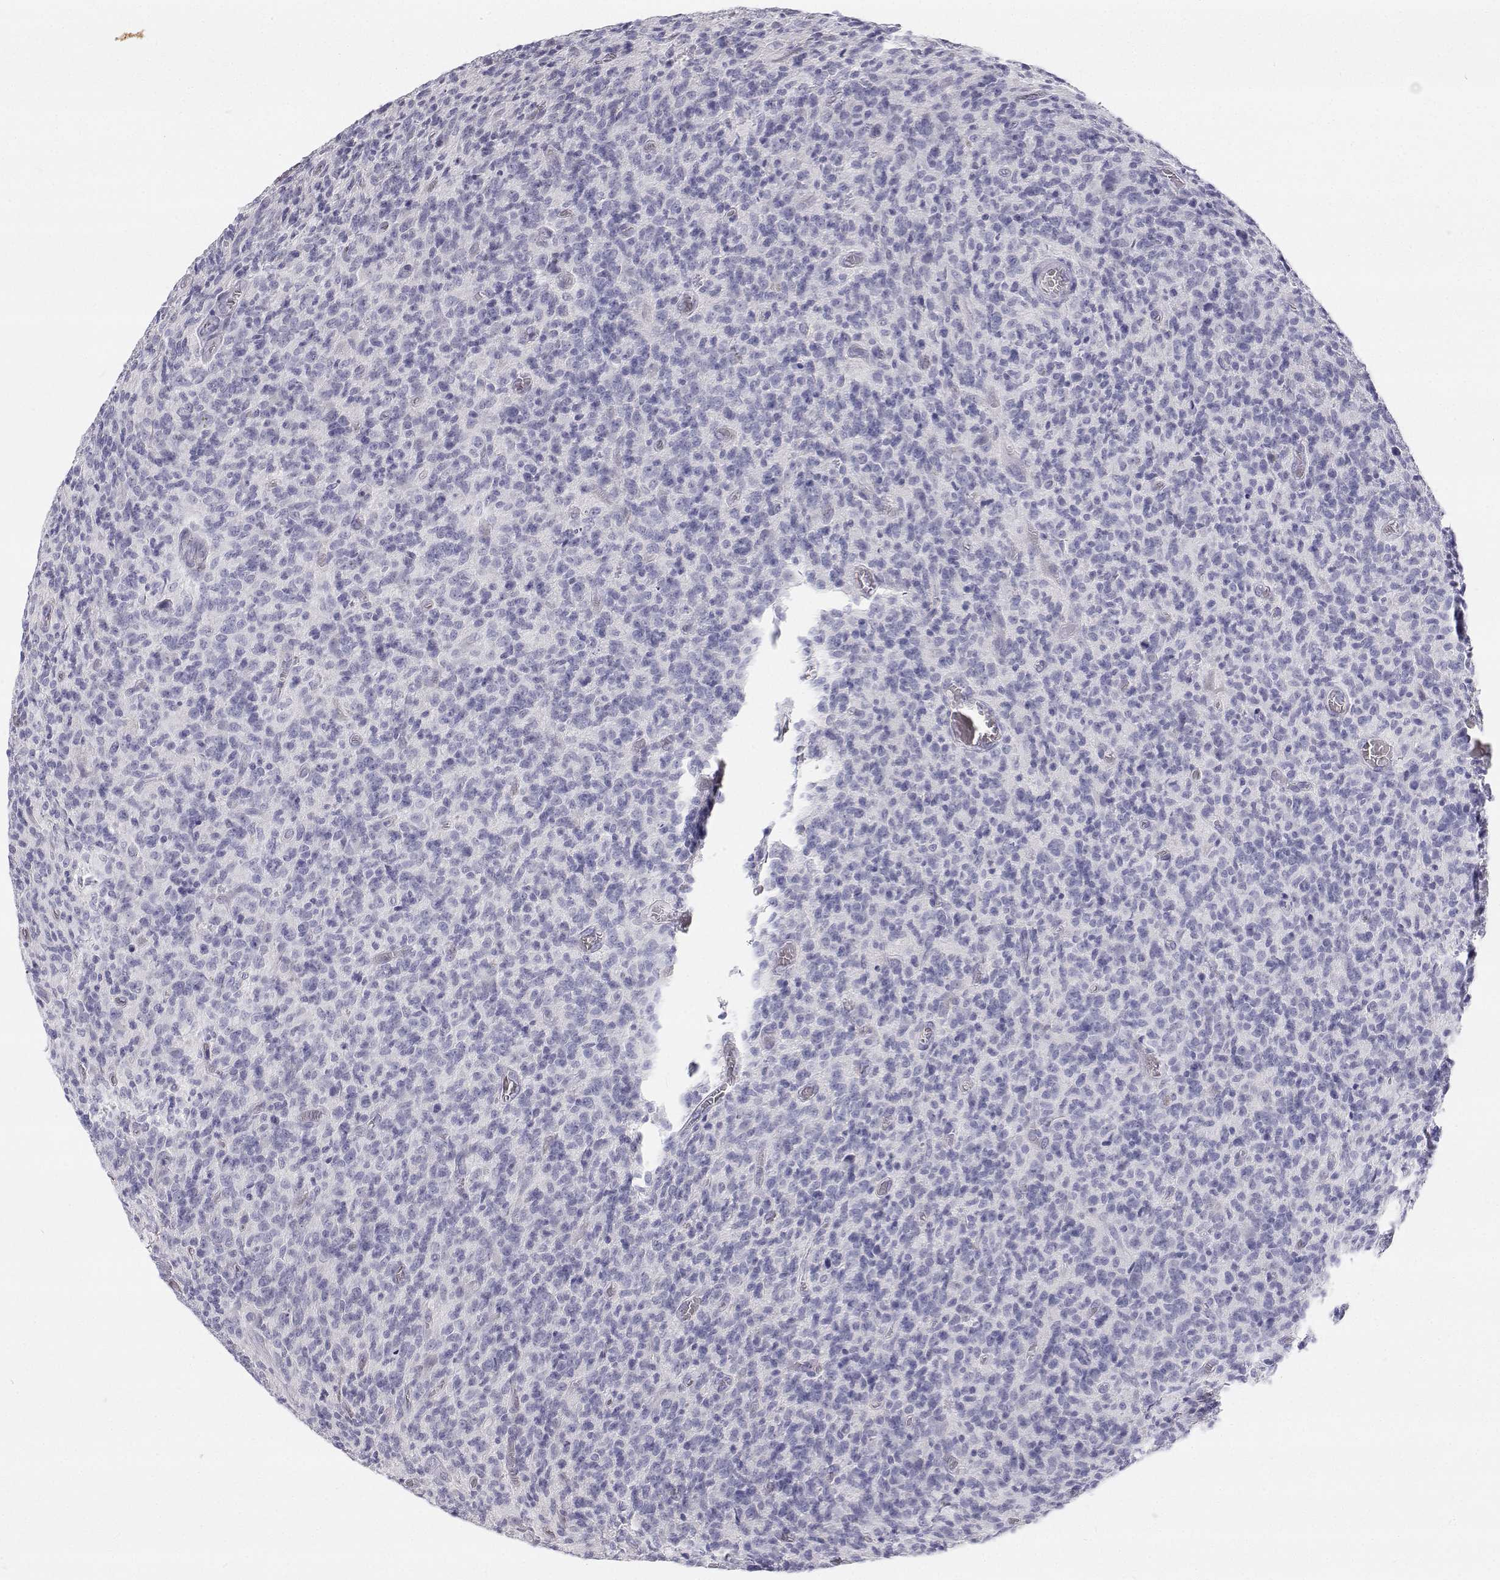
{"staining": {"intensity": "negative", "quantity": "none", "location": "none"}, "tissue": "glioma", "cell_type": "Tumor cells", "image_type": "cancer", "snomed": [{"axis": "morphology", "description": "Glioma, malignant, High grade"}, {"axis": "topography", "description": "Brain"}], "caption": "Immunohistochemistry (IHC) of human glioma reveals no staining in tumor cells. (Stains: DAB (3,3'-diaminobenzidine) immunohistochemistry with hematoxylin counter stain, Microscopy: brightfield microscopy at high magnification).", "gene": "TTN", "patient": {"sex": "male", "age": 76}}